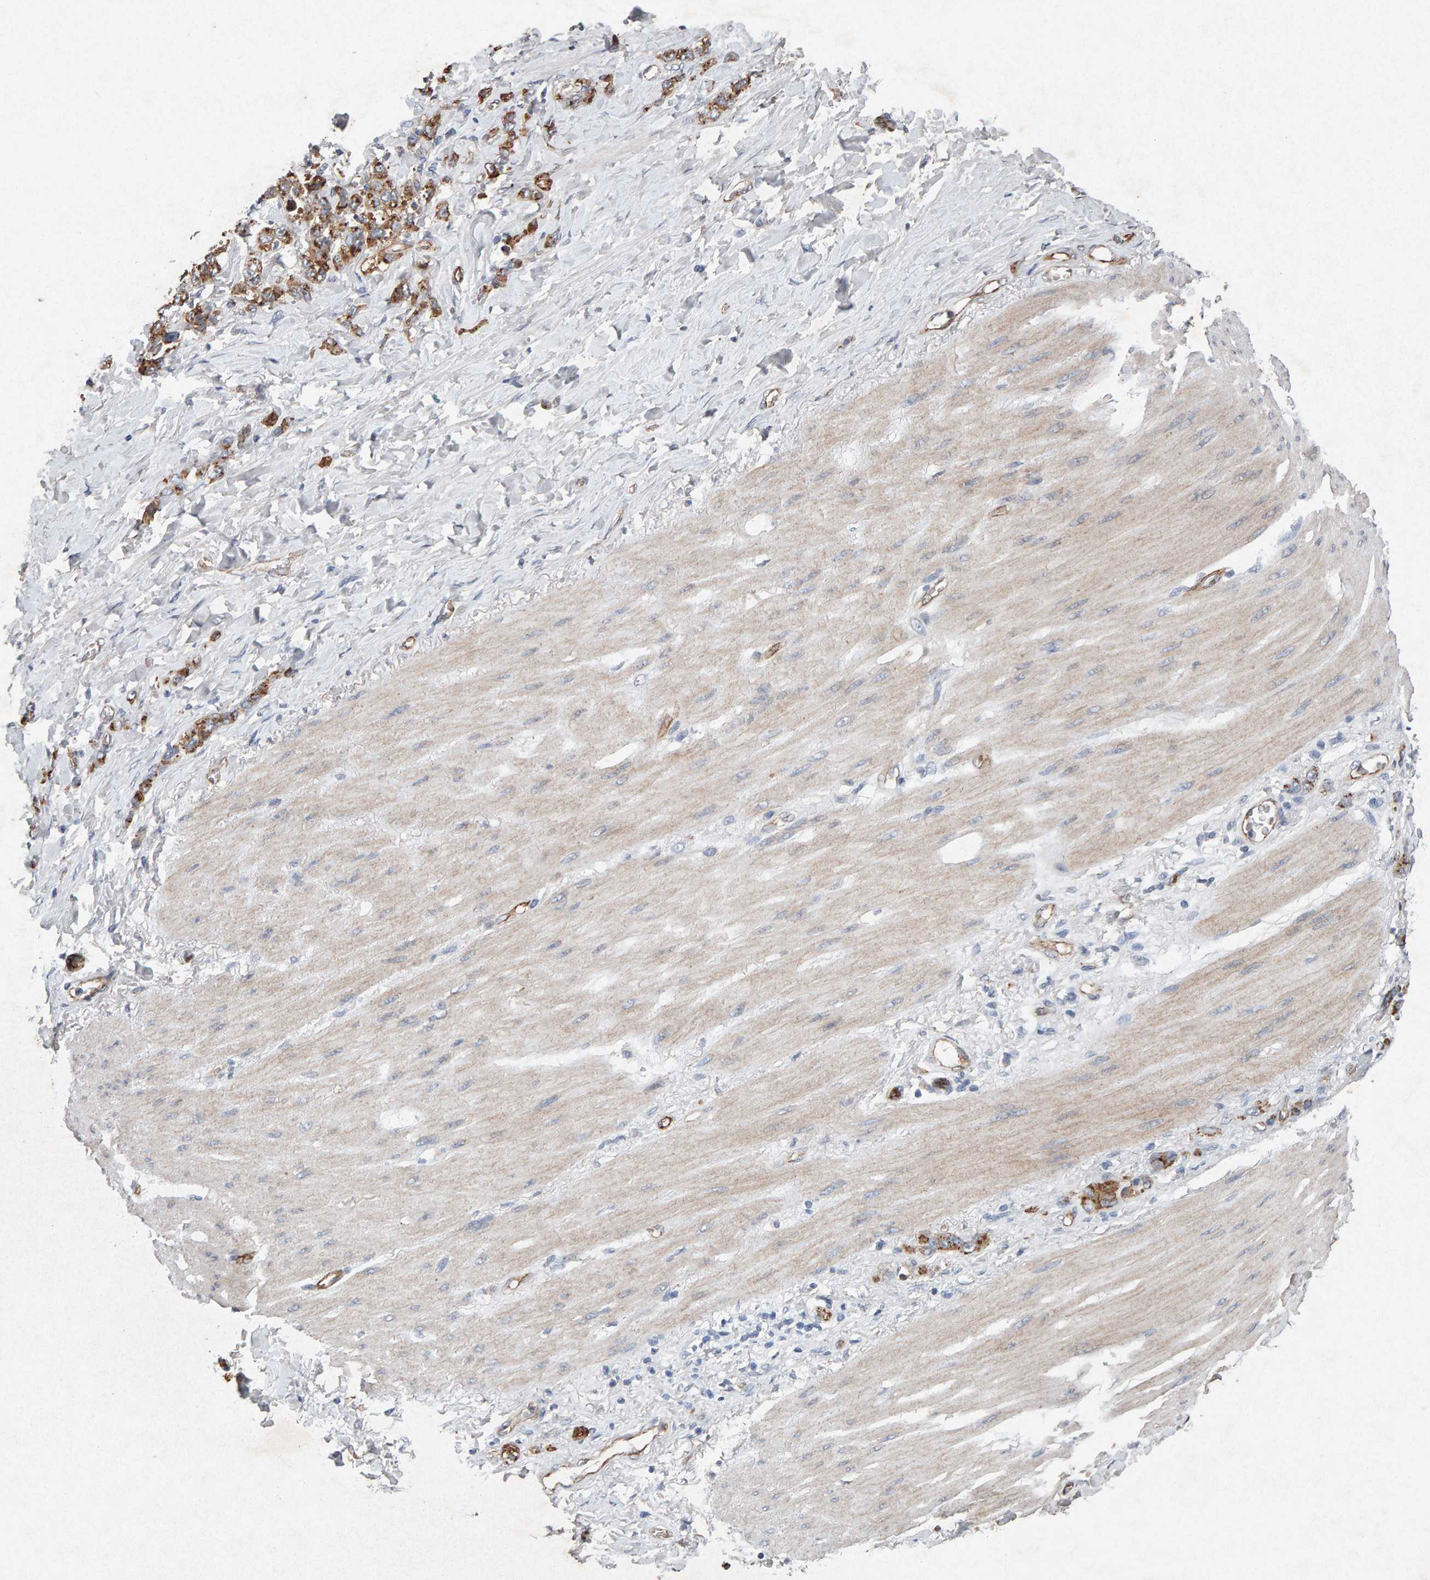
{"staining": {"intensity": "moderate", "quantity": ">75%", "location": "cytoplasmic/membranous"}, "tissue": "stomach cancer", "cell_type": "Tumor cells", "image_type": "cancer", "snomed": [{"axis": "morphology", "description": "Normal tissue, NOS"}, {"axis": "morphology", "description": "Adenocarcinoma, NOS"}, {"axis": "topography", "description": "Stomach"}], "caption": "This is a micrograph of immunohistochemistry (IHC) staining of stomach cancer (adenocarcinoma), which shows moderate positivity in the cytoplasmic/membranous of tumor cells.", "gene": "PTPRM", "patient": {"sex": "male", "age": 82}}